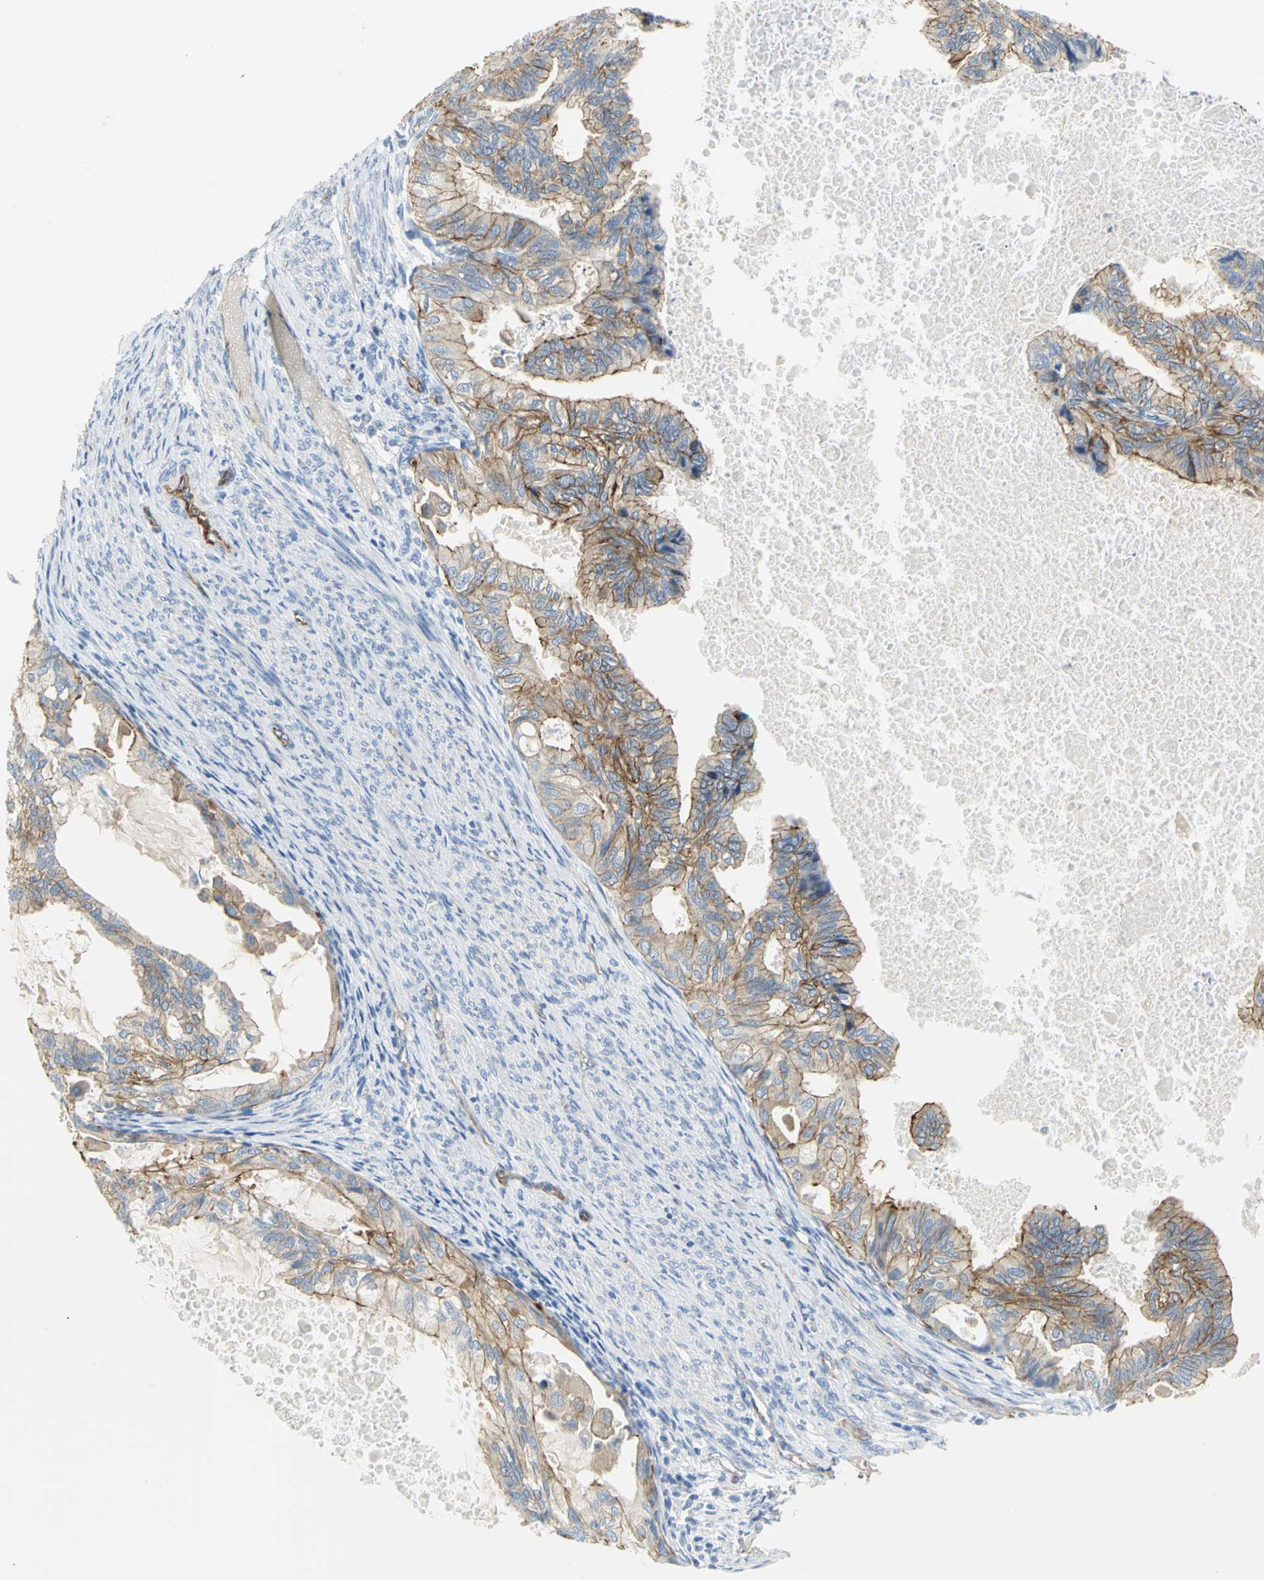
{"staining": {"intensity": "strong", "quantity": ">75%", "location": "cytoplasmic/membranous"}, "tissue": "cervical cancer", "cell_type": "Tumor cells", "image_type": "cancer", "snomed": [{"axis": "morphology", "description": "Normal tissue, NOS"}, {"axis": "morphology", "description": "Adenocarcinoma, NOS"}, {"axis": "topography", "description": "Cervix"}, {"axis": "topography", "description": "Endometrium"}], "caption": "The photomicrograph displays staining of cervical cancer, revealing strong cytoplasmic/membranous protein positivity (brown color) within tumor cells.", "gene": "FLNB", "patient": {"sex": "female", "age": 86}}